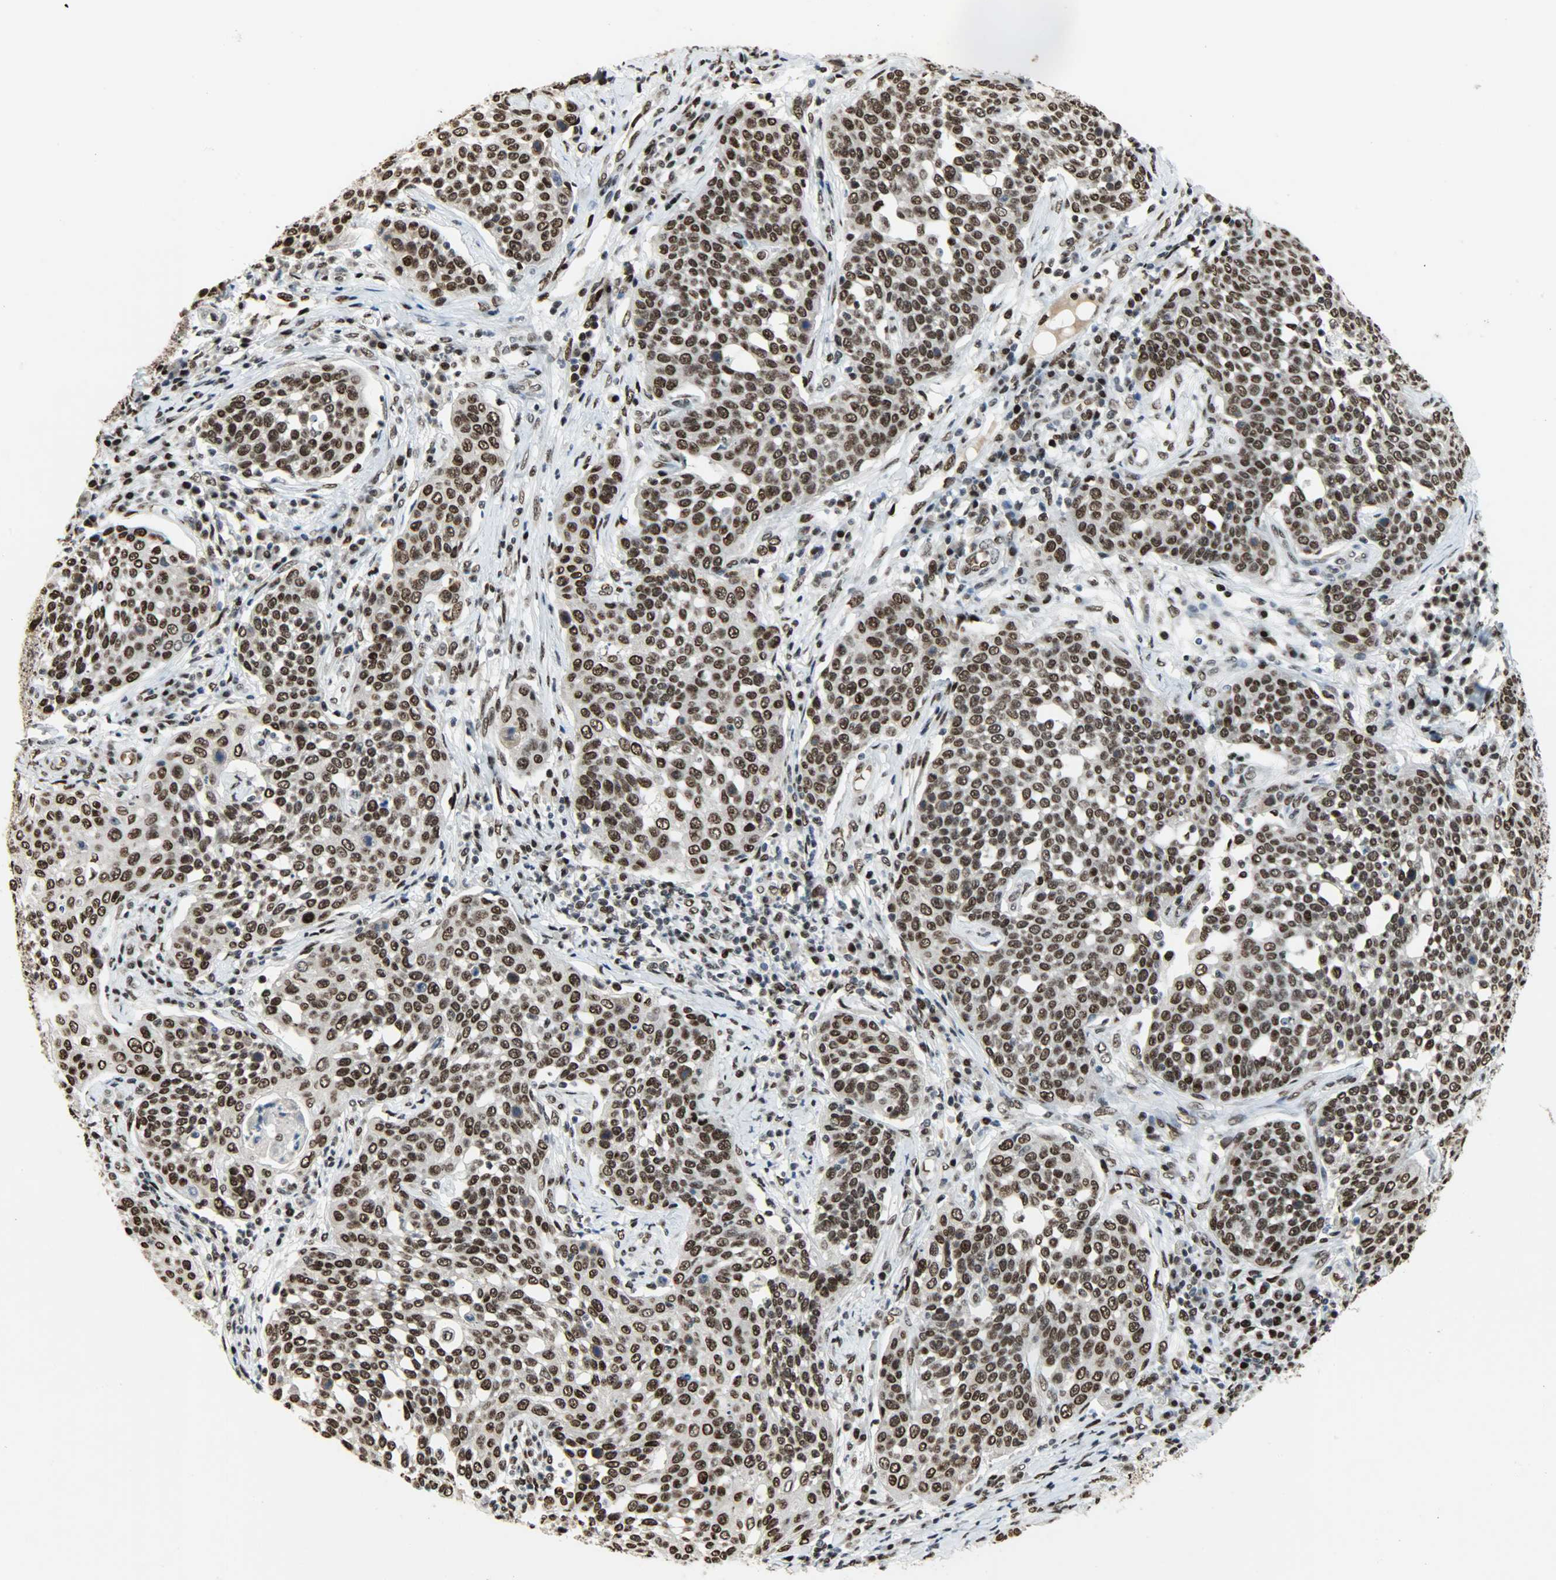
{"staining": {"intensity": "strong", "quantity": ">75%", "location": "nuclear"}, "tissue": "cervical cancer", "cell_type": "Tumor cells", "image_type": "cancer", "snomed": [{"axis": "morphology", "description": "Squamous cell carcinoma, NOS"}, {"axis": "topography", "description": "Cervix"}], "caption": "Immunohistochemistry of cervical squamous cell carcinoma demonstrates high levels of strong nuclear positivity in approximately >75% of tumor cells. (Stains: DAB (3,3'-diaminobenzidine) in brown, nuclei in blue, Microscopy: brightfield microscopy at high magnification).", "gene": "SNAI1", "patient": {"sex": "female", "age": 34}}